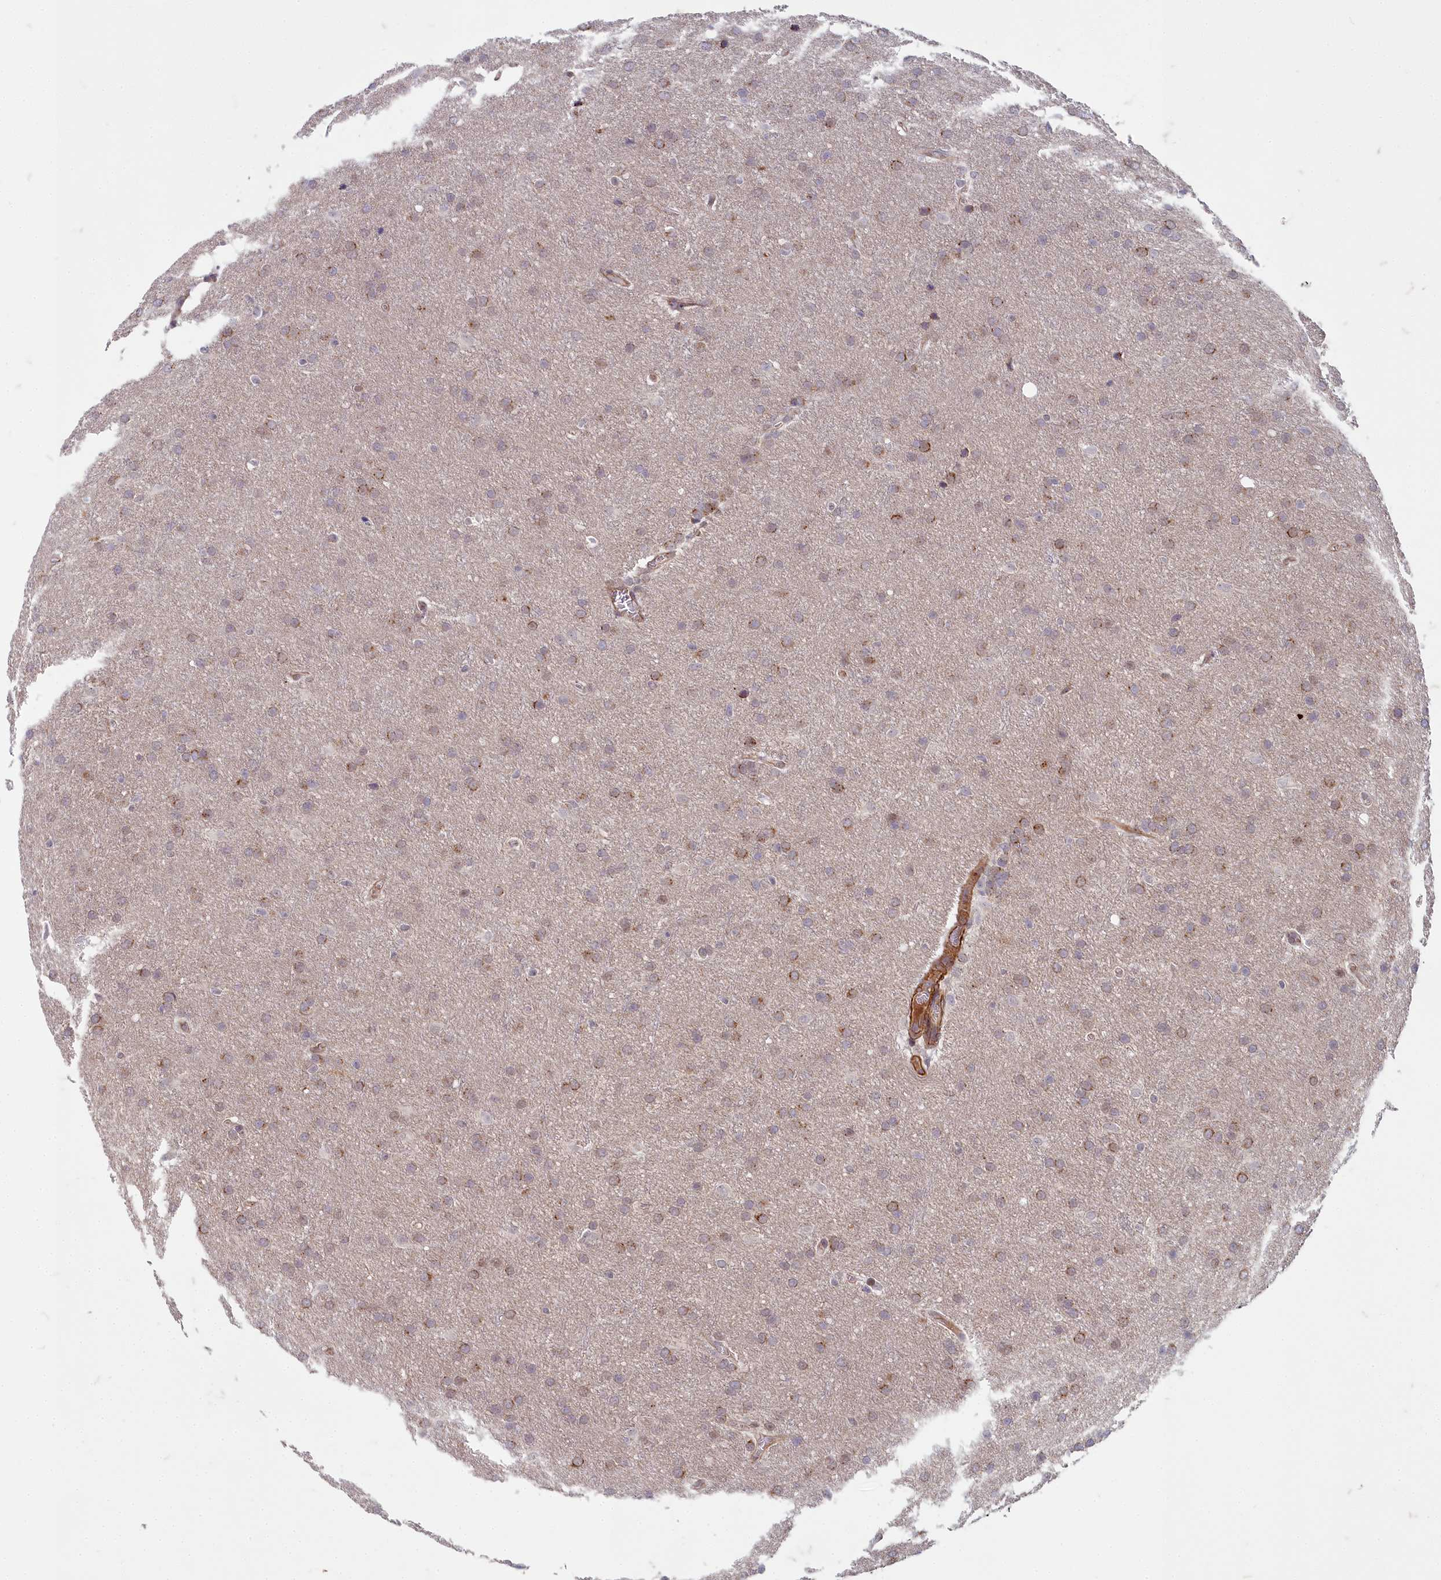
{"staining": {"intensity": "moderate", "quantity": "25%-75%", "location": "cytoplasmic/membranous"}, "tissue": "glioma", "cell_type": "Tumor cells", "image_type": "cancer", "snomed": [{"axis": "morphology", "description": "Glioma, malignant, Low grade"}, {"axis": "topography", "description": "Brain"}], "caption": "Immunohistochemistry (IHC) of human malignant glioma (low-grade) shows medium levels of moderate cytoplasmic/membranous staining in approximately 25%-75% of tumor cells.", "gene": "ZNF626", "patient": {"sex": "female", "age": 32}}